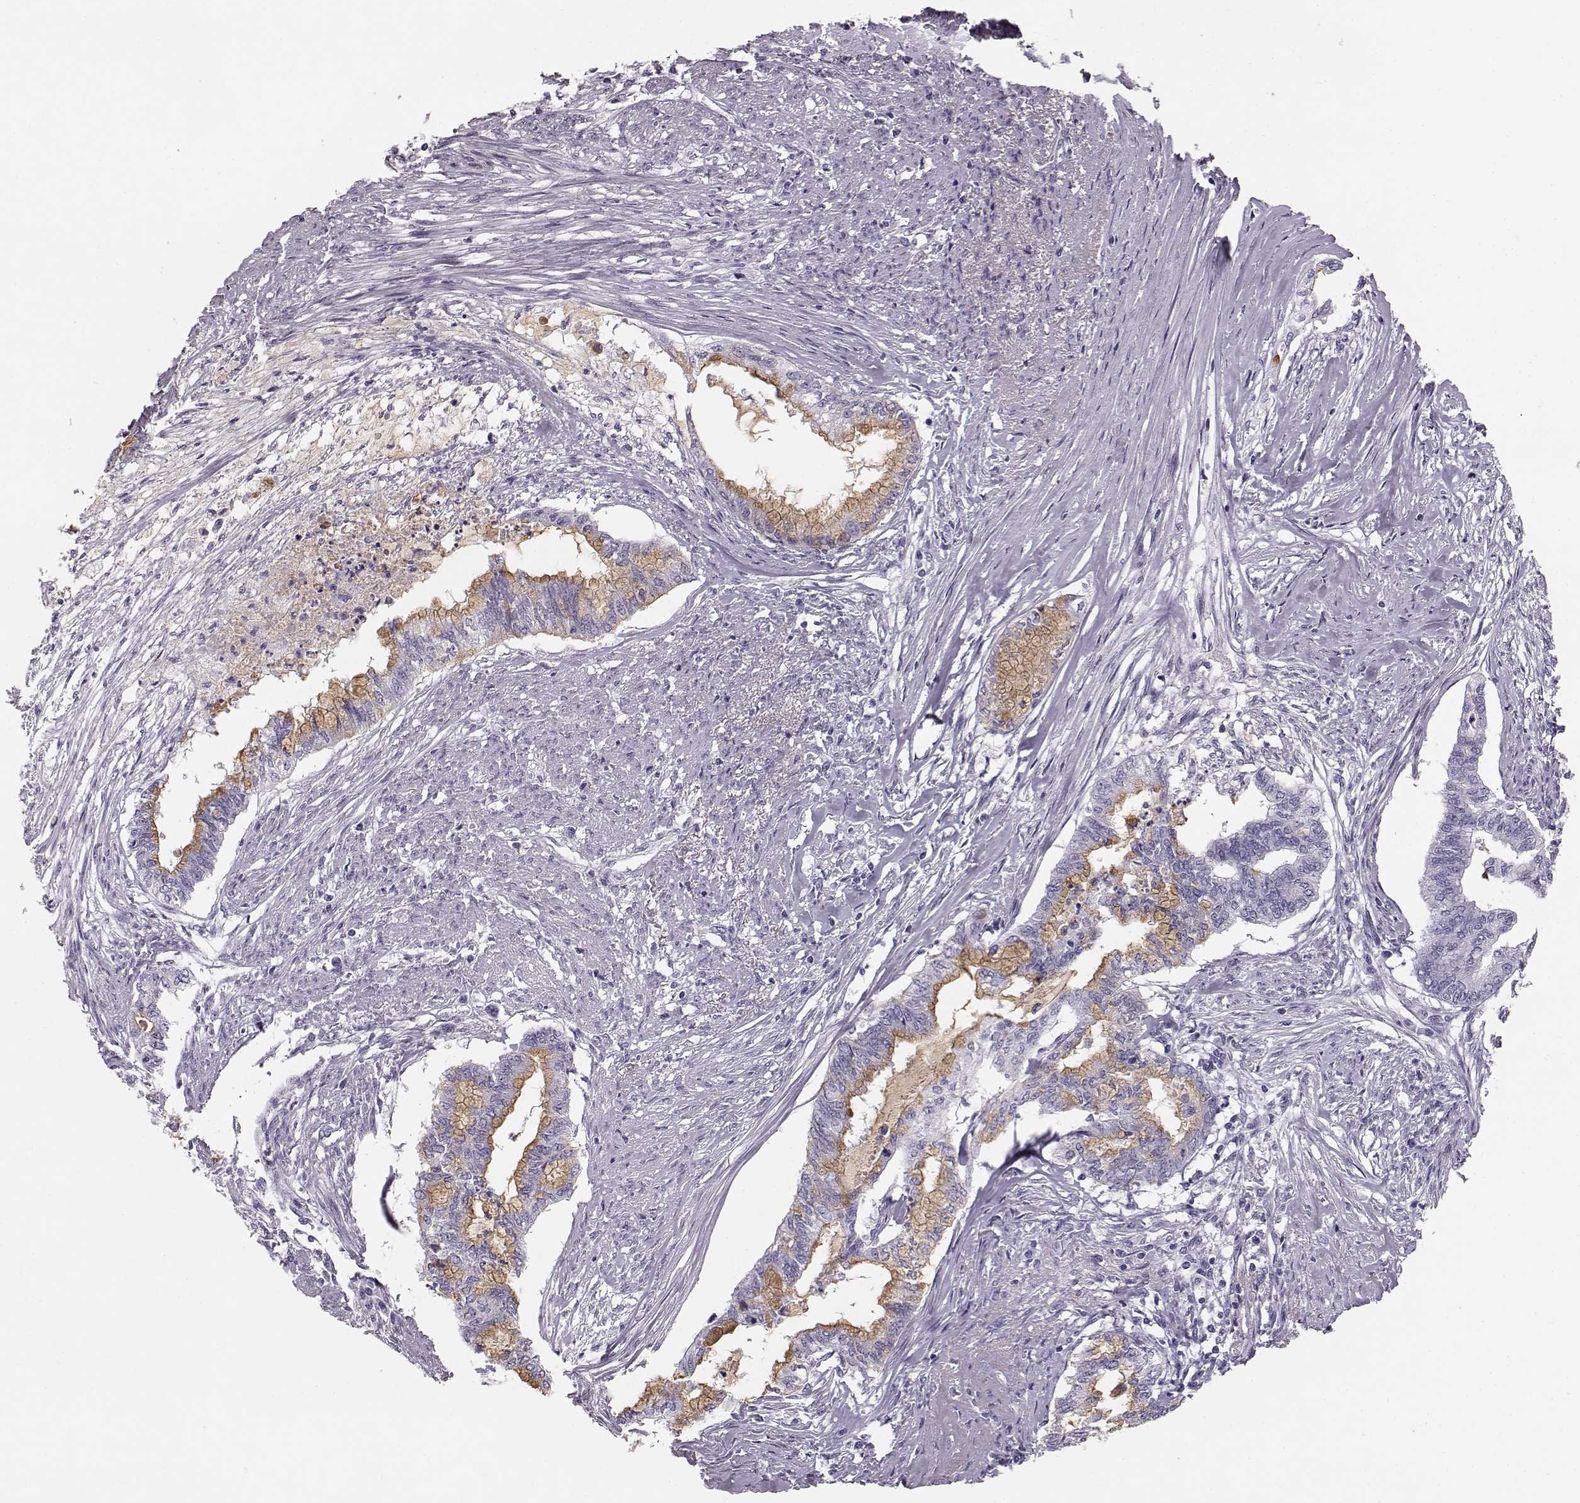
{"staining": {"intensity": "weak", "quantity": "25%-75%", "location": "cytoplasmic/membranous"}, "tissue": "endometrial cancer", "cell_type": "Tumor cells", "image_type": "cancer", "snomed": [{"axis": "morphology", "description": "Adenocarcinoma, NOS"}, {"axis": "topography", "description": "Endometrium"}], "caption": "IHC micrograph of neoplastic tissue: human endometrial adenocarcinoma stained using immunohistochemistry reveals low levels of weak protein expression localized specifically in the cytoplasmic/membranous of tumor cells, appearing as a cytoplasmic/membranous brown color.", "gene": "NPTXR", "patient": {"sex": "female", "age": 79}}